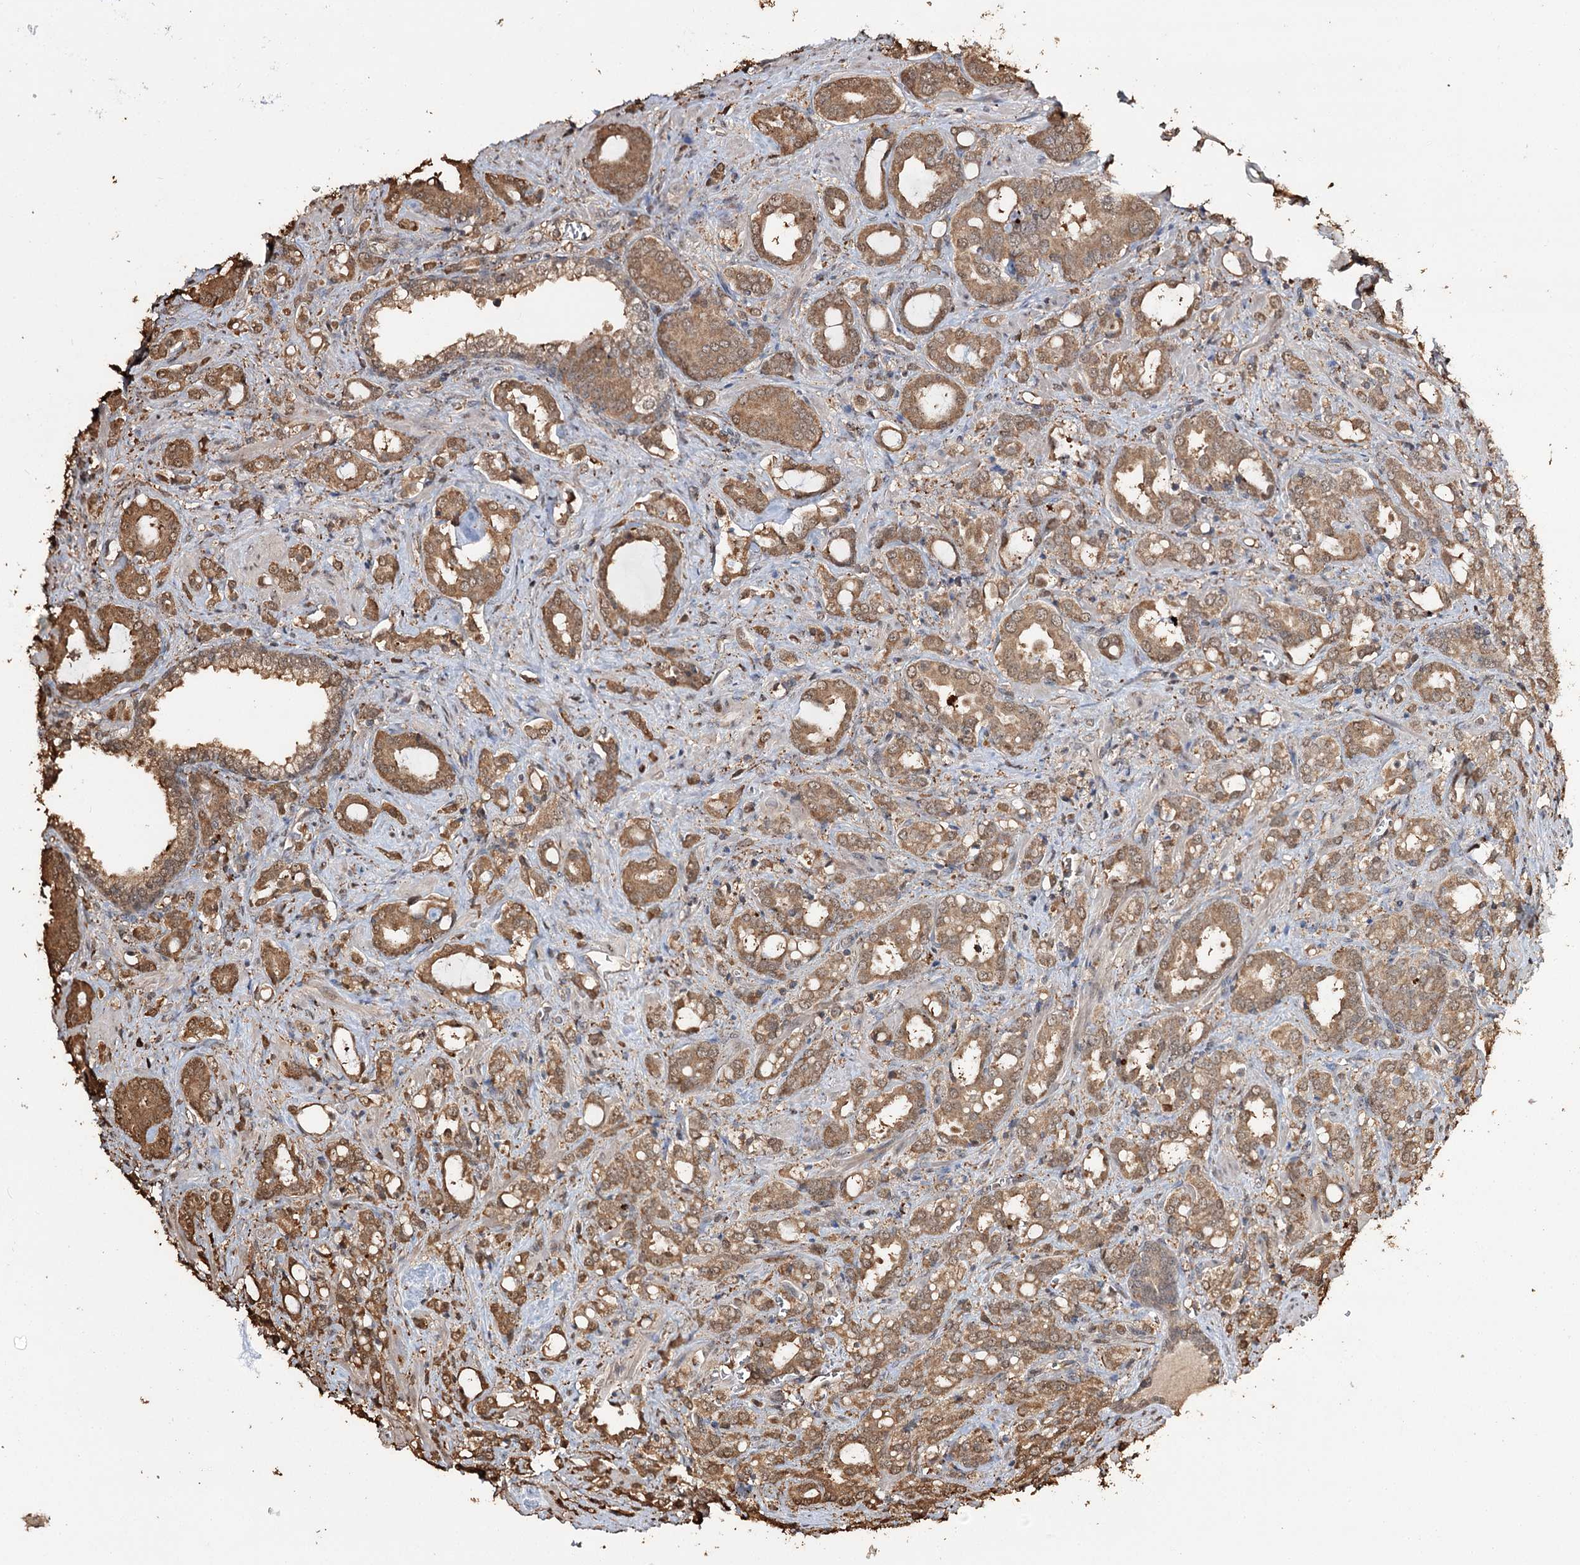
{"staining": {"intensity": "moderate", "quantity": ">75%", "location": "cytoplasmic/membranous"}, "tissue": "prostate cancer", "cell_type": "Tumor cells", "image_type": "cancer", "snomed": [{"axis": "morphology", "description": "Adenocarcinoma, High grade"}, {"axis": "topography", "description": "Prostate"}], "caption": "Prostate cancer (high-grade adenocarcinoma) stained with immunohistochemistry (IHC) shows moderate cytoplasmic/membranous positivity in approximately >75% of tumor cells.", "gene": "PLCH1", "patient": {"sex": "male", "age": 72}}